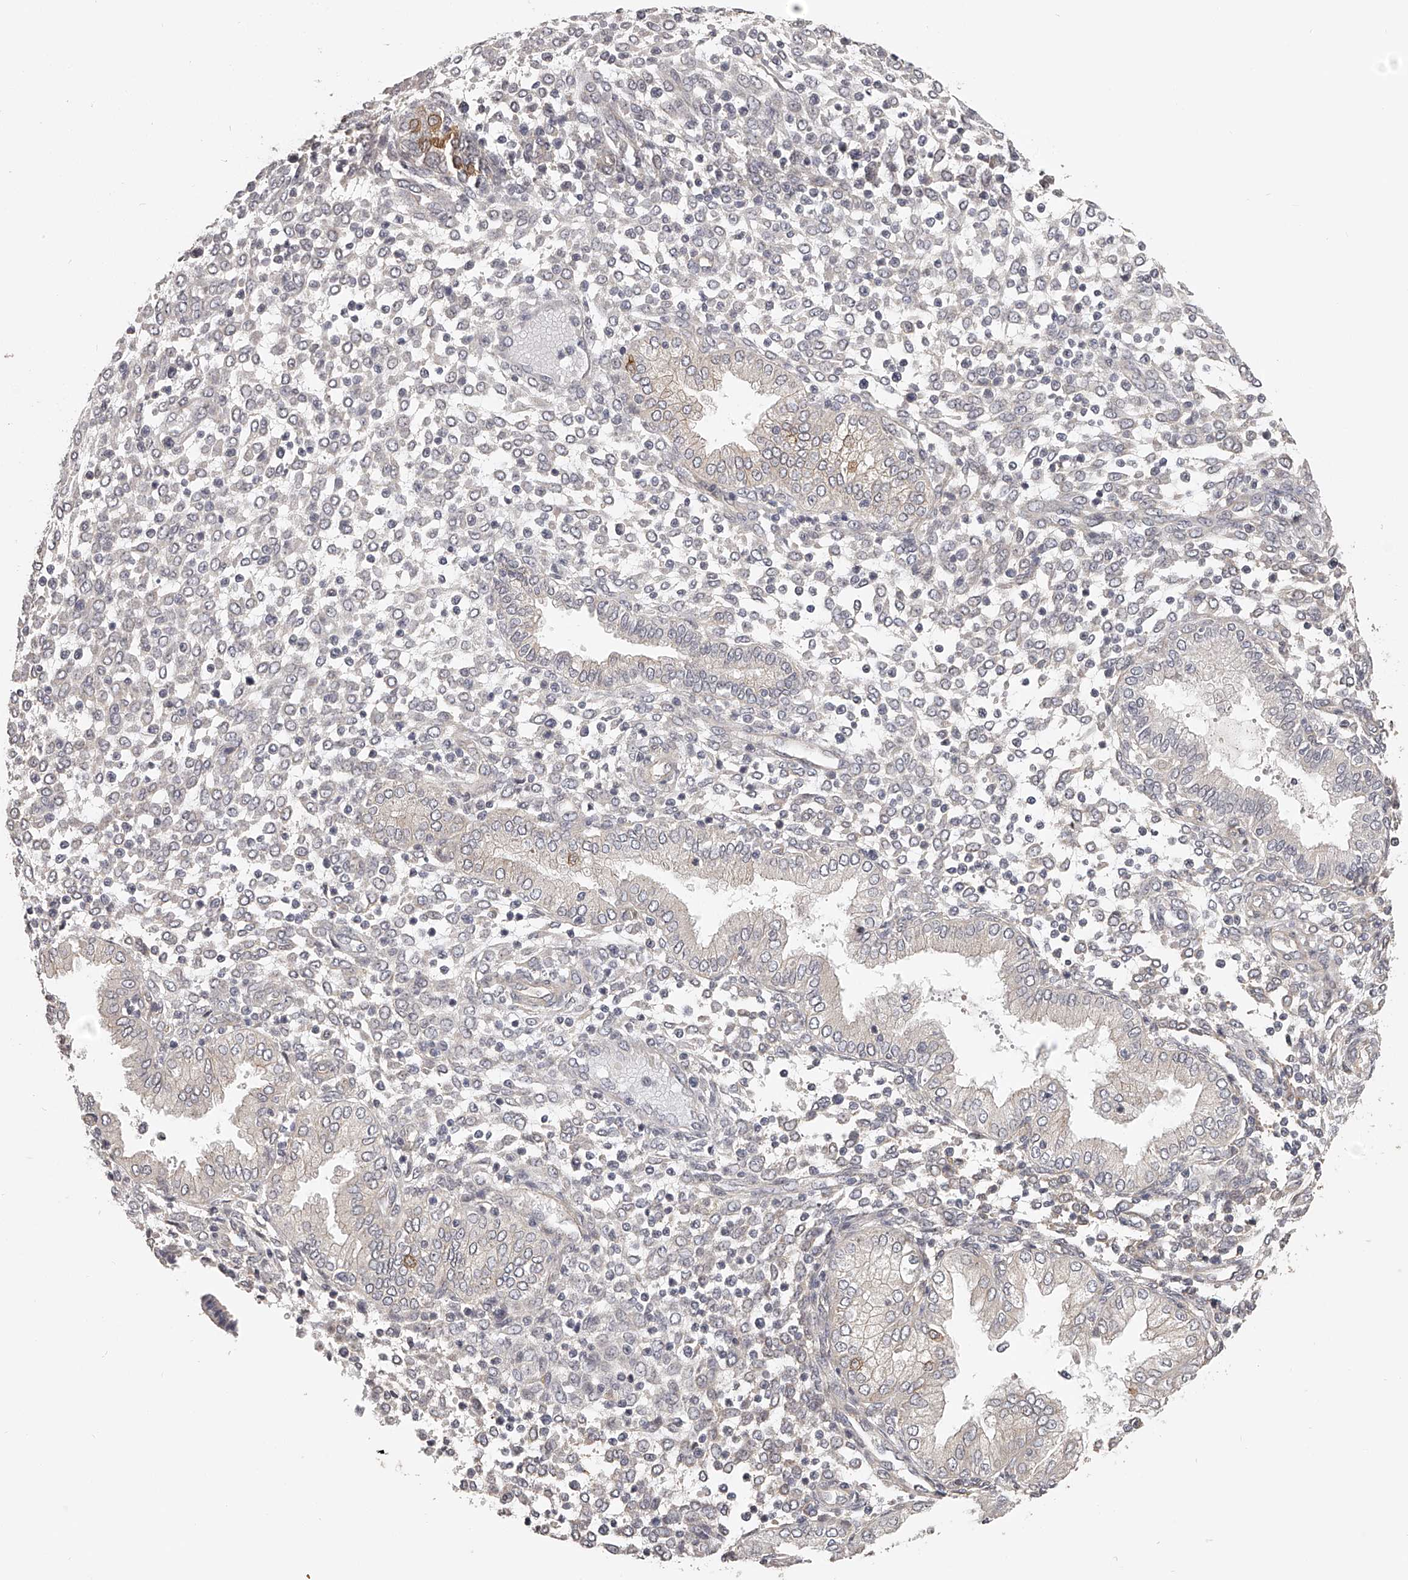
{"staining": {"intensity": "negative", "quantity": "none", "location": "none"}, "tissue": "endometrium", "cell_type": "Cells in endometrial stroma", "image_type": "normal", "snomed": [{"axis": "morphology", "description": "Normal tissue, NOS"}, {"axis": "topography", "description": "Endometrium"}], "caption": "A high-resolution histopathology image shows immunohistochemistry (IHC) staining of normal endometrium, which demonstrates no significant expression in cells in endometrial stroma.", "gene": "ZNF582", "patient": {"sex": "female", "age": 53}}